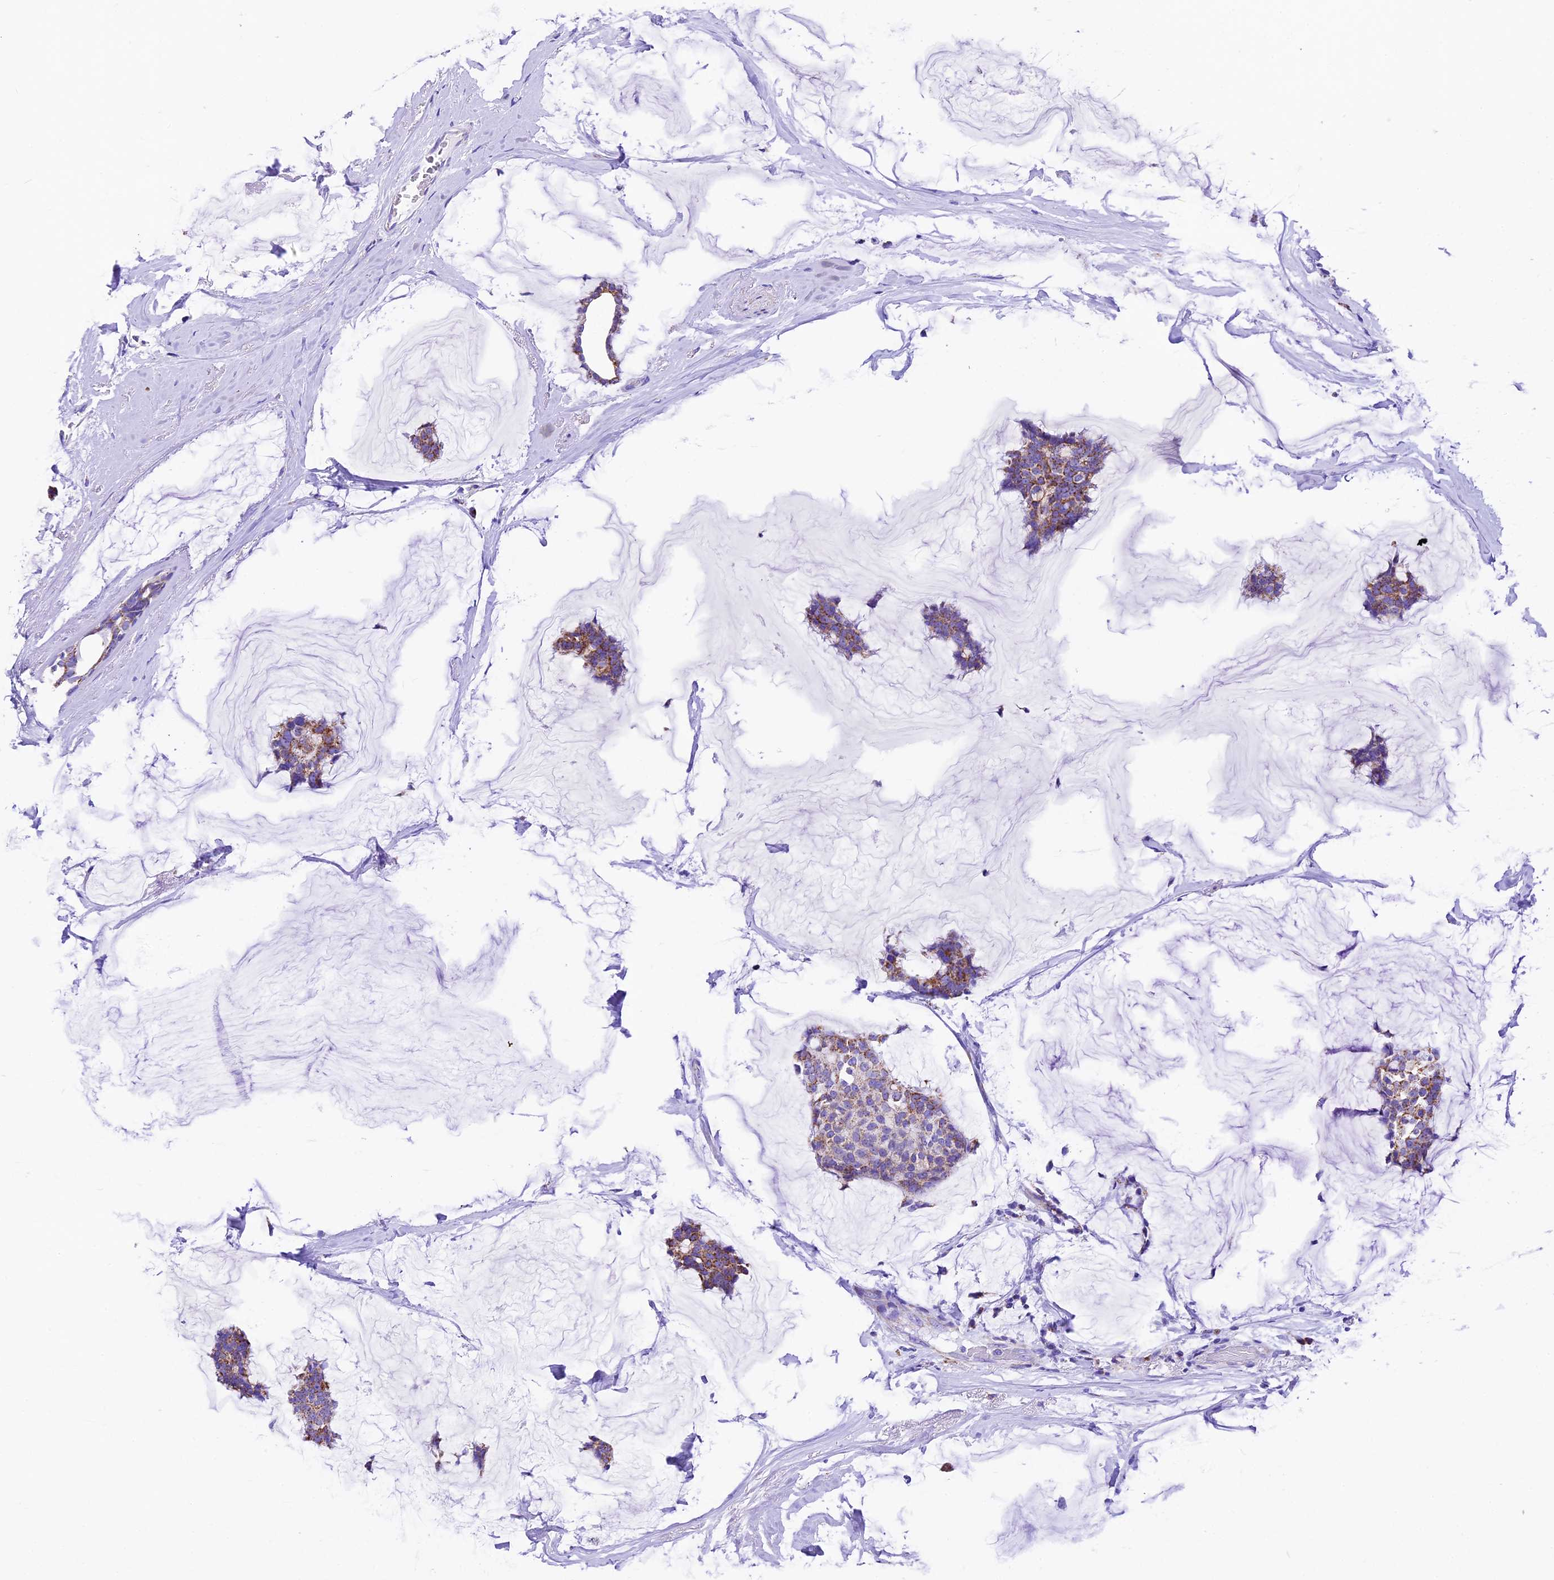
{"staining": {"intensity": "moderate", "quantity": ">75%", "location": "cytoplasmic/membranous"}, "tissue": "breast cancer", "cell_type": "Tumor cells", "image_type": "cancer", "snomed": [{"axis": "morphology", "description": "Duct carcinoma"}, {"axis": "topography", "description": "Breast"}], "caption": "A micrograph of breast cancer stained for a protein reveals moderate cytoplasmic/membranous brown staining in tumor cells.", "gene": "DCAF5", "patient": {"sex": "female", "age": 93}}